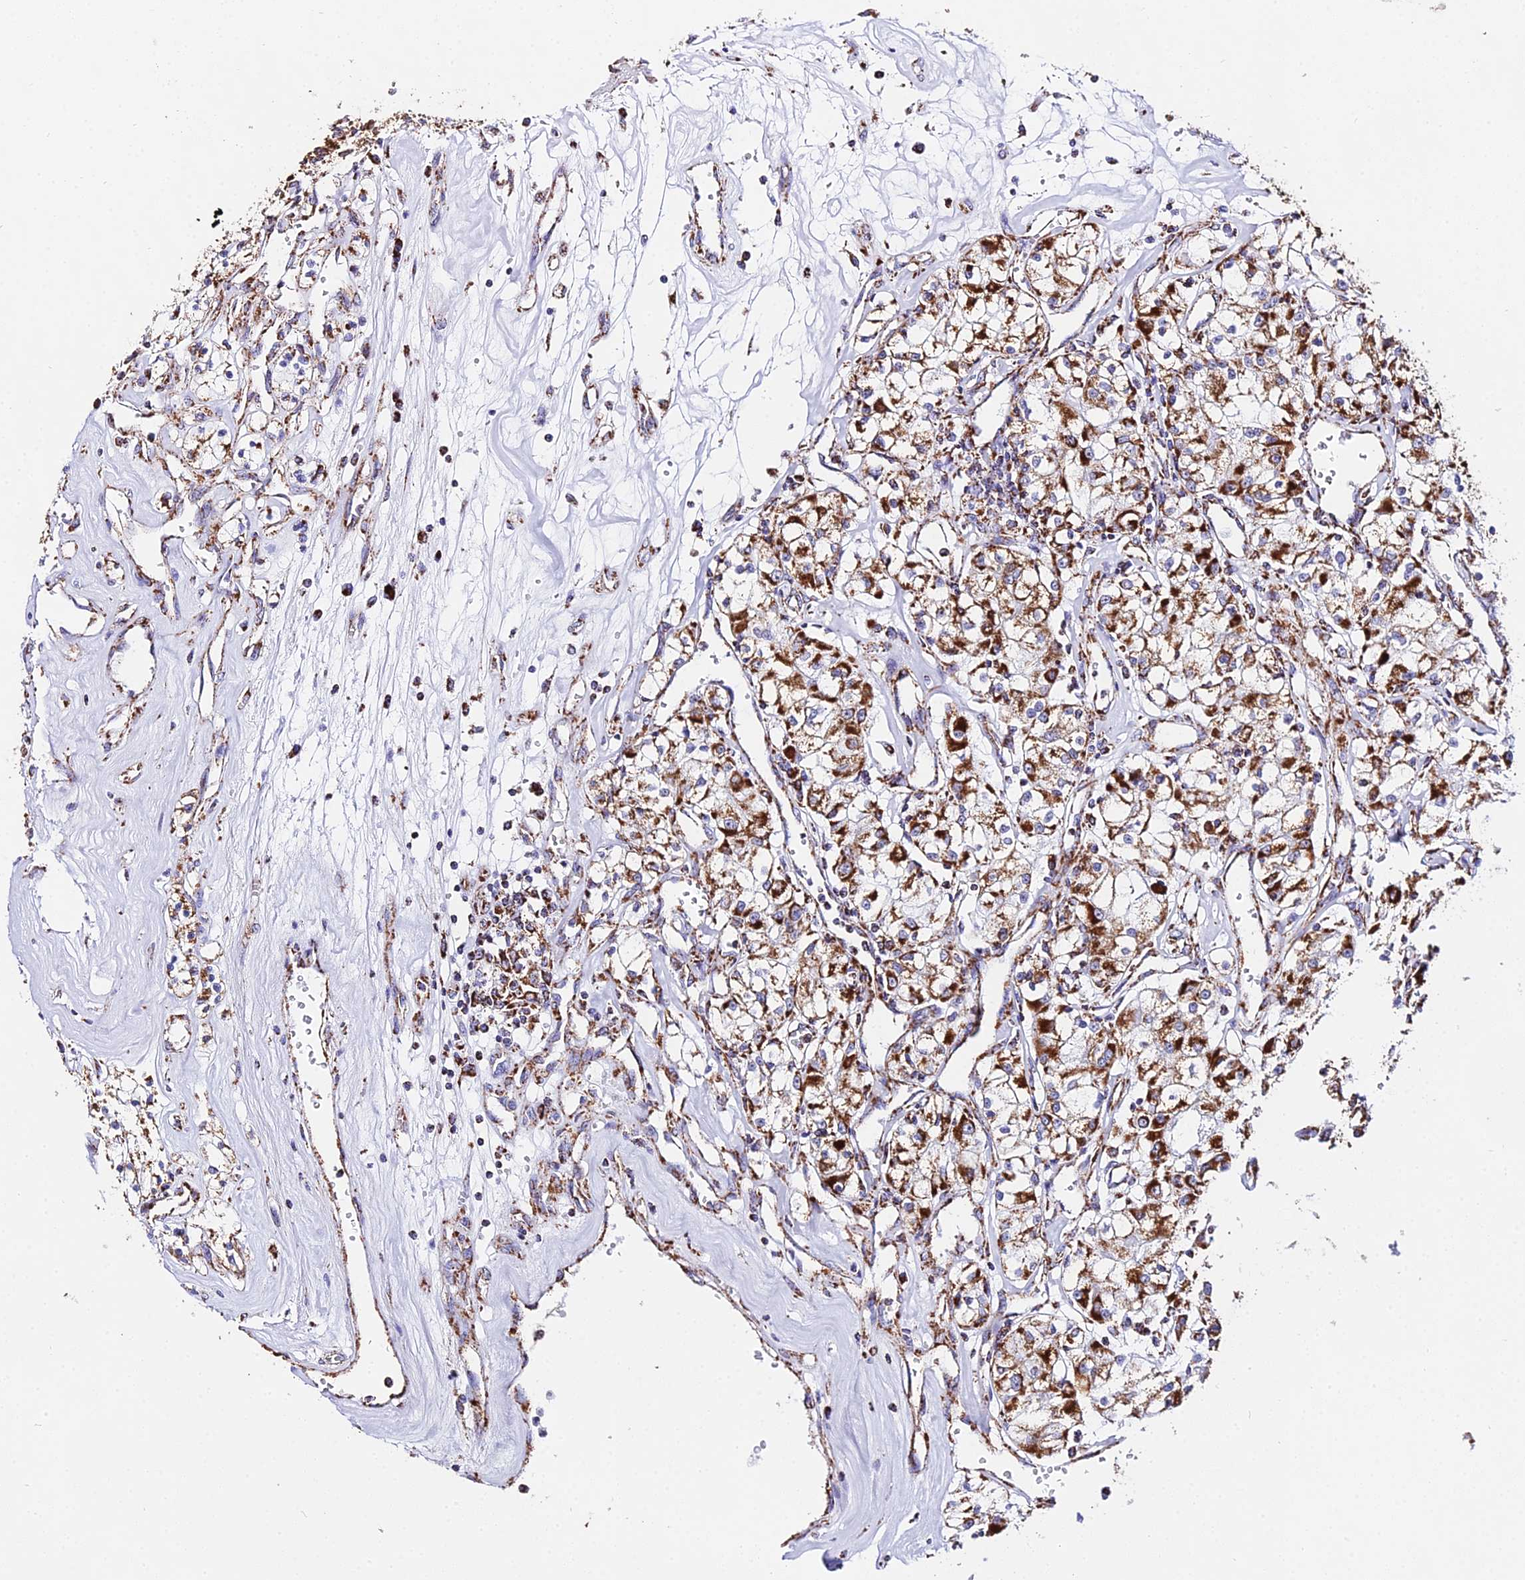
{"staining": {"intensity": "strong", "quantity": ">75%", "location": "cytoplasmic/membranous"}, "tissue": "renal cancer", "cell_type": "Tumor cells", "image_type": "cancer", "snomed": [{"axis": "morphology", "description": "Adenocarcinoma, NOS"}, {"axis": "topography", "description": "Kidney"}], "caption": "About >75% of tumor cells in renal adenocarcinoma exhibit strong cytoplasmic/membranous protein positivity as visualized by brown immunohistochemical staining.", "gene": "ATP5PD", "patient": {"sex": "female", "age": 59}}